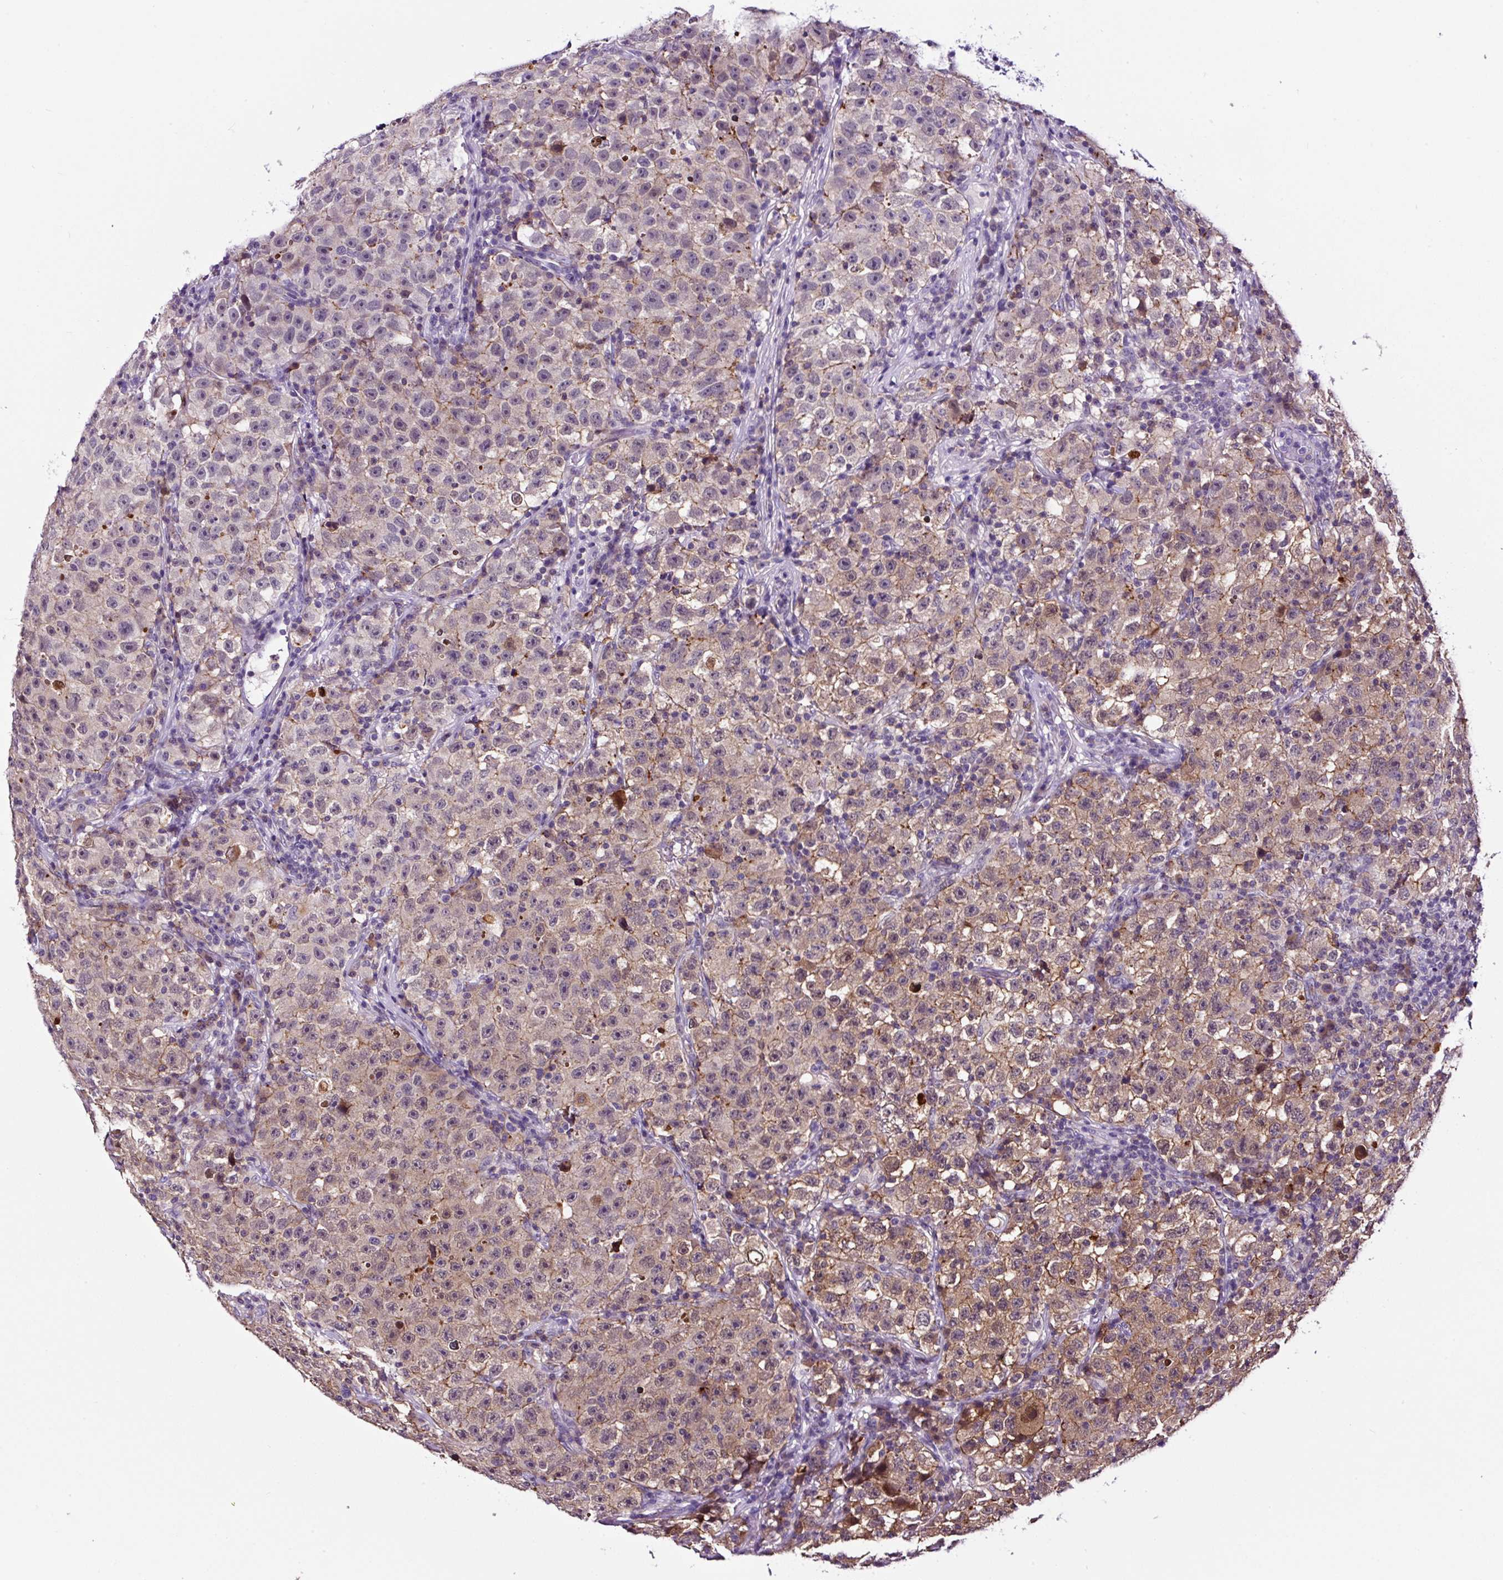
{"staining": {"intensity": "weak", "quantity": ">75%", "location": "cytoplasmic/membranous,nuclear"}, "tissue": "testis cancer", "cell_type": "Tumor cells", "image_type": "cancer", "snomed": [{"axis": "morphology", "description": "Seminoma, NOS"}, {"axis": "topography", "description": "Testis"}], "caption": "DAB (3,3'-diaminobenzidine) immunohistochemical staining of human testis cancer (seminoma) demonstrates weak cytoplasmic/membranous and nuclear protein staining in about >75% of tumor cells.", "gene": "TAFA3", "patient": {"sex": "male", "age": 22}}